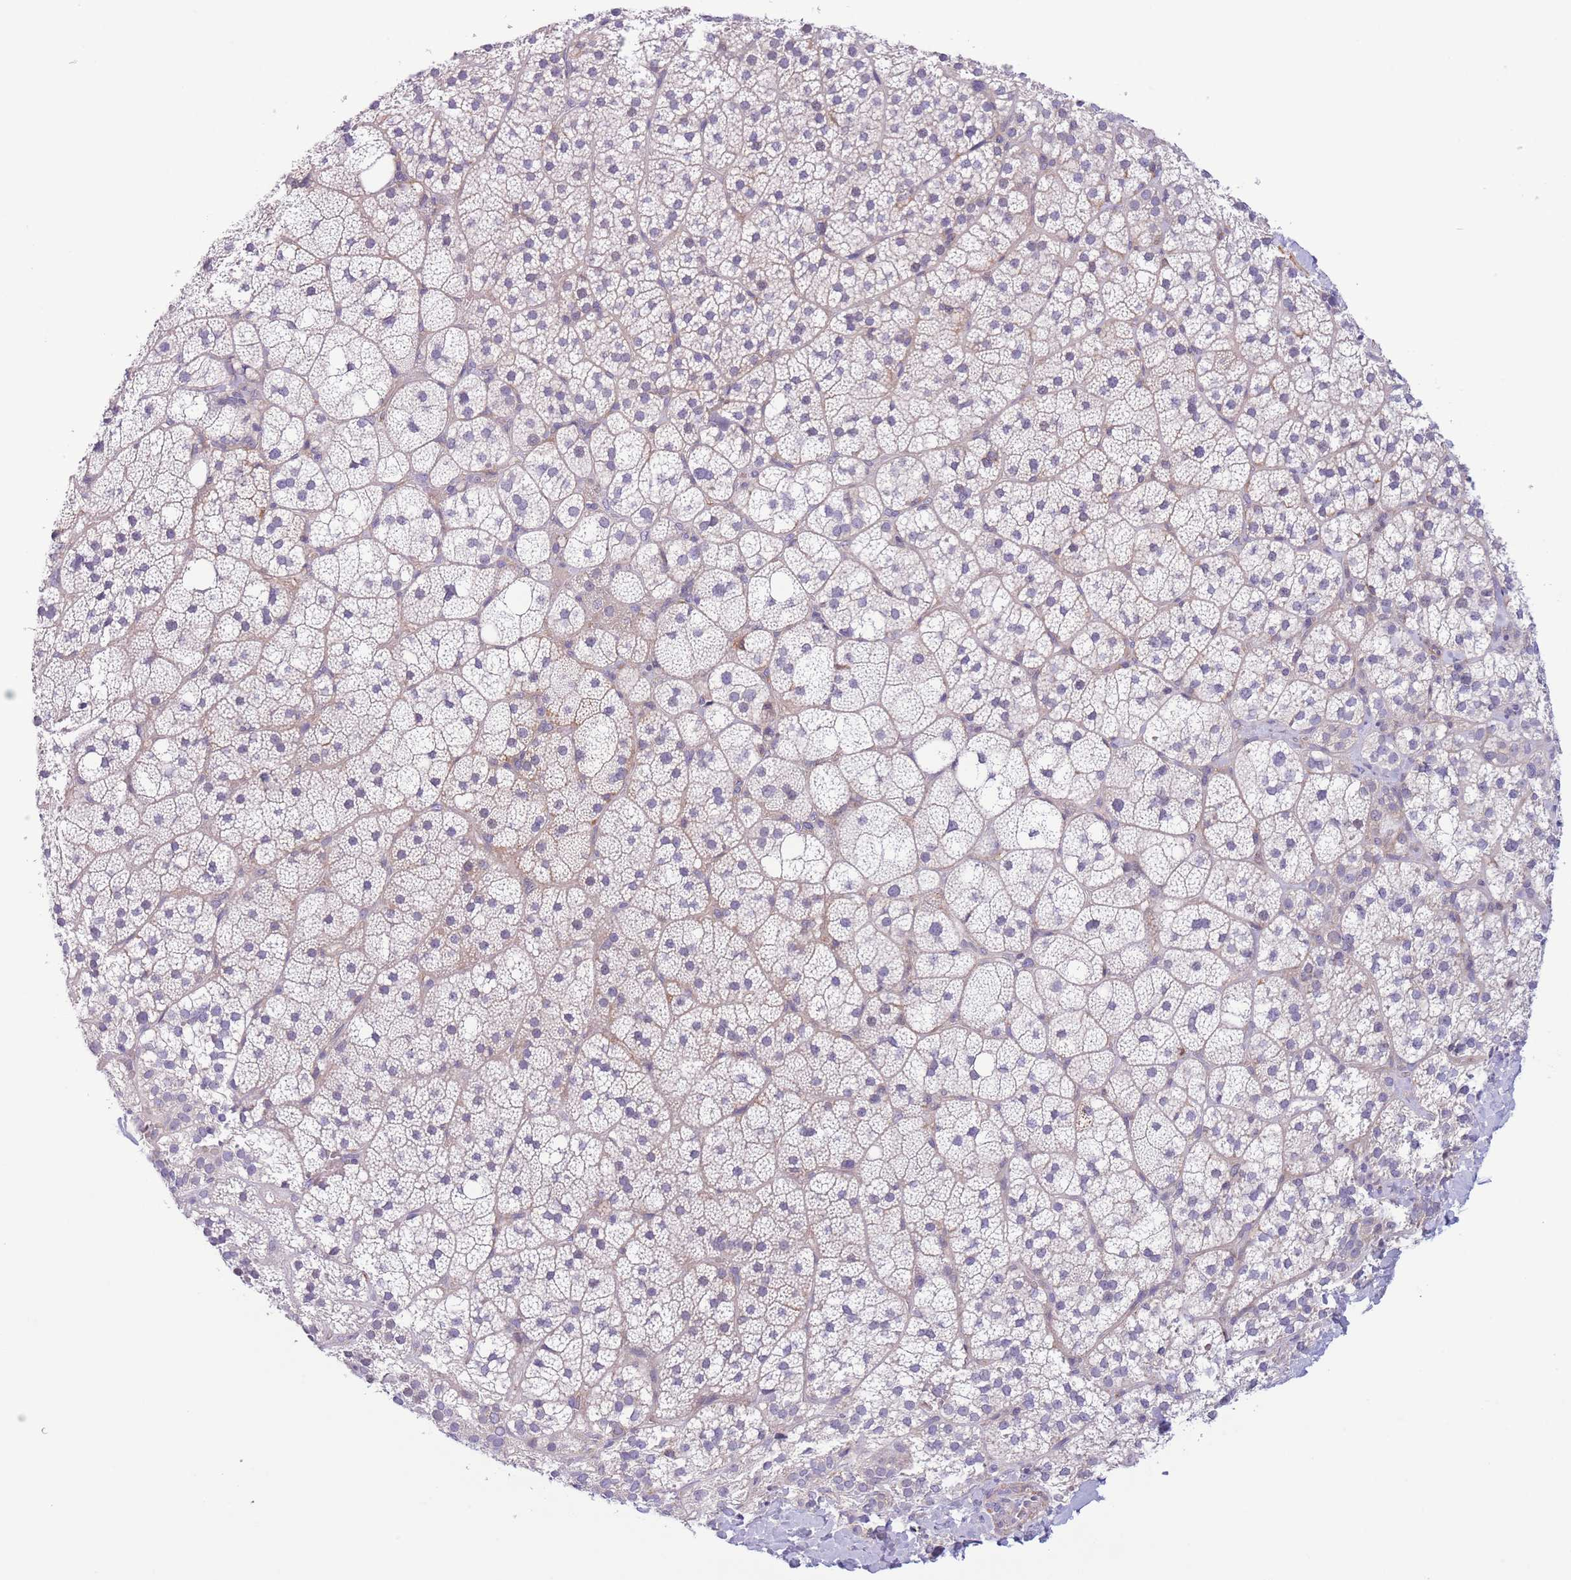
{"staining": {"intensity": "negative", "quantity": "none", "location": "none"}, "tissue": "adrenal gland", "cell_type": "Glandular cells", "image_type": "normal", "snomed": [{"axis": "morphology", "description": "Normal tissue, NOS"}, {"axis": "topography", "description": "Adrenal gland"}], "caption": "A high-resolution image shows IHC staining of normal adrenal gland, which demonstrates no significant staining in glandular cells. Nuclei are stained in blue.", "gene": "C9orf152", "patient": {"sex": "male", "age": 53}}